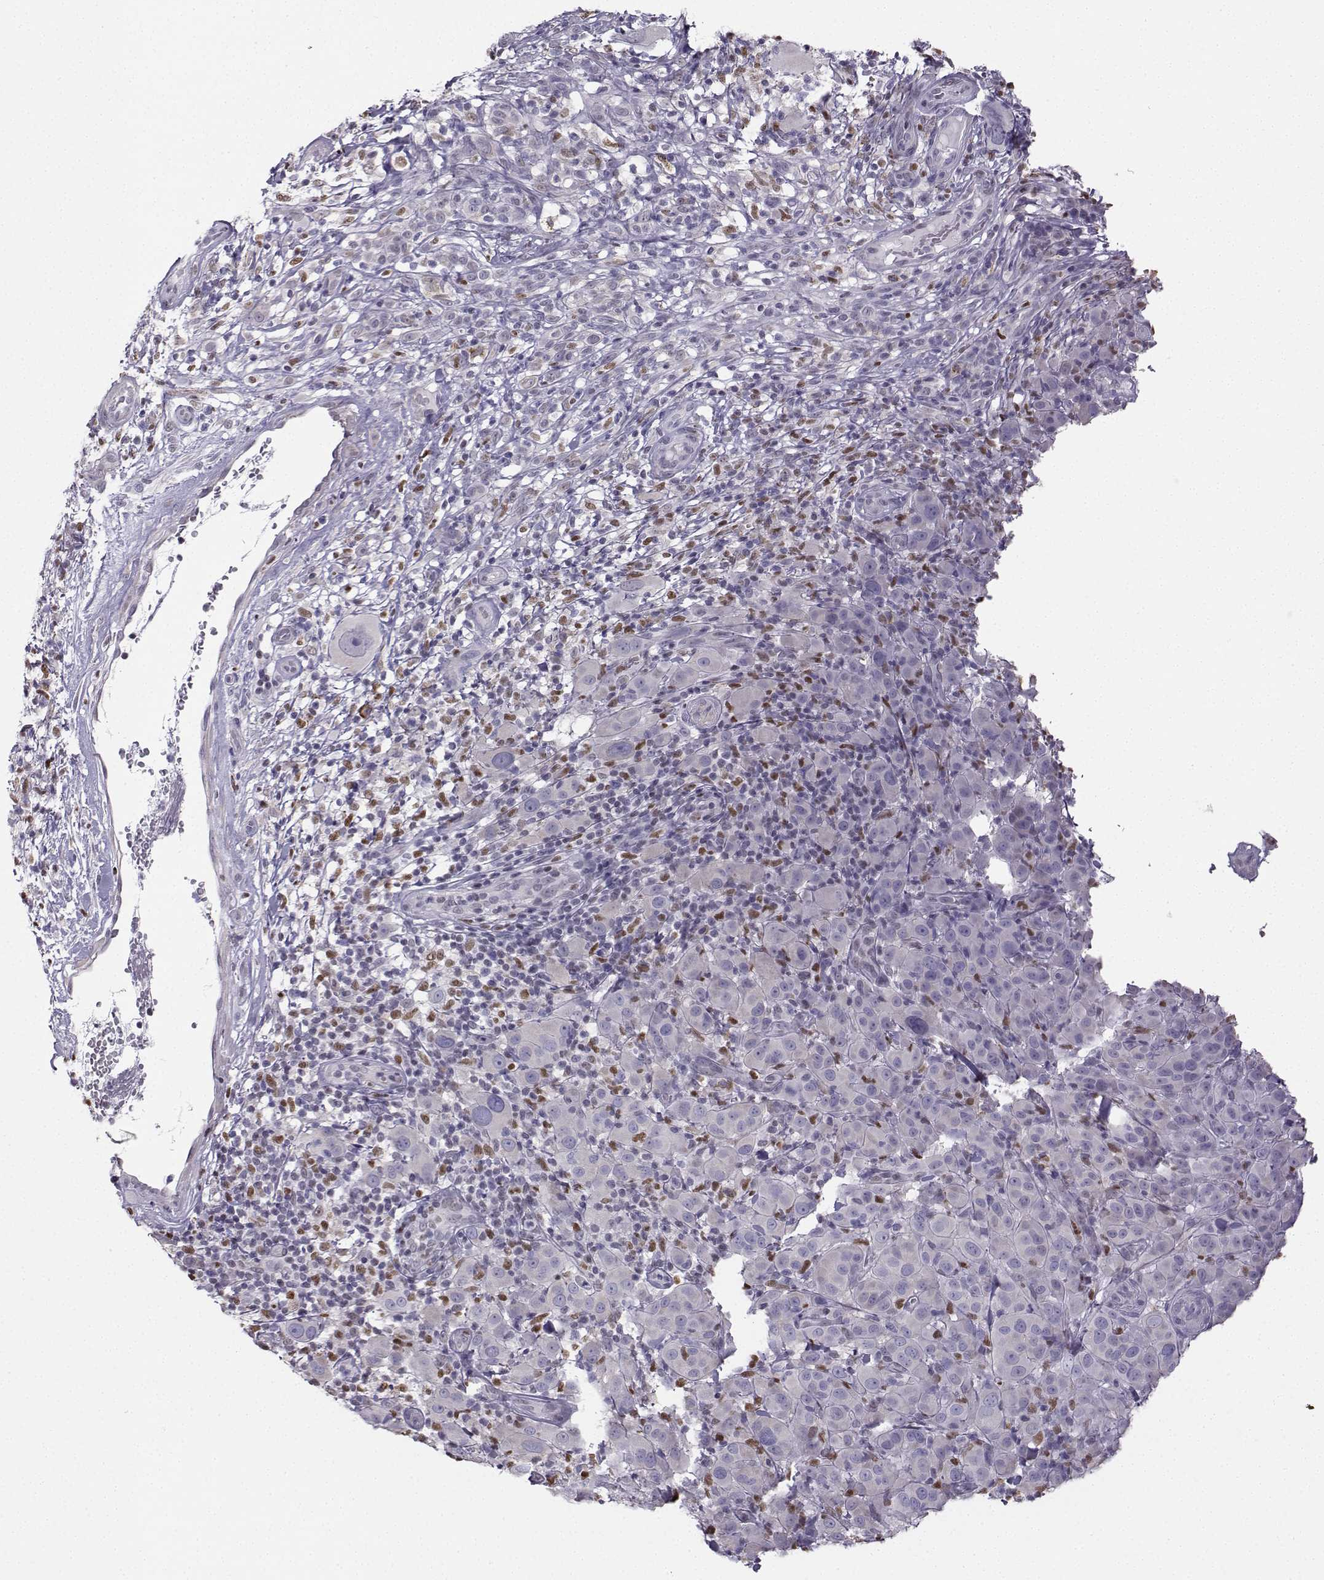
{"staining": {"intensity": "negative", "quantity": "none", "location": "none"}, "tissue": "melanoma", "cell_type": "Tumor cells", "image_type": "cancer", "snomed": [{"axis": "morphology", "description": "Malignant melanoma, NOS"}, {"axis": "topography", "description": "Skin"}], "caption": "High power microscopy histopathology image of an immunohistochemistry (IHC) photomicrograph of melanoma, revealing no significant expression in tumor cells. (Stains: DAB IHC with hematoxylin counter stain, Microscopy: brightfield microscopy at high magnification).", "gene": "DCLK3", "patient": {"sex": "female", "age": 87}}